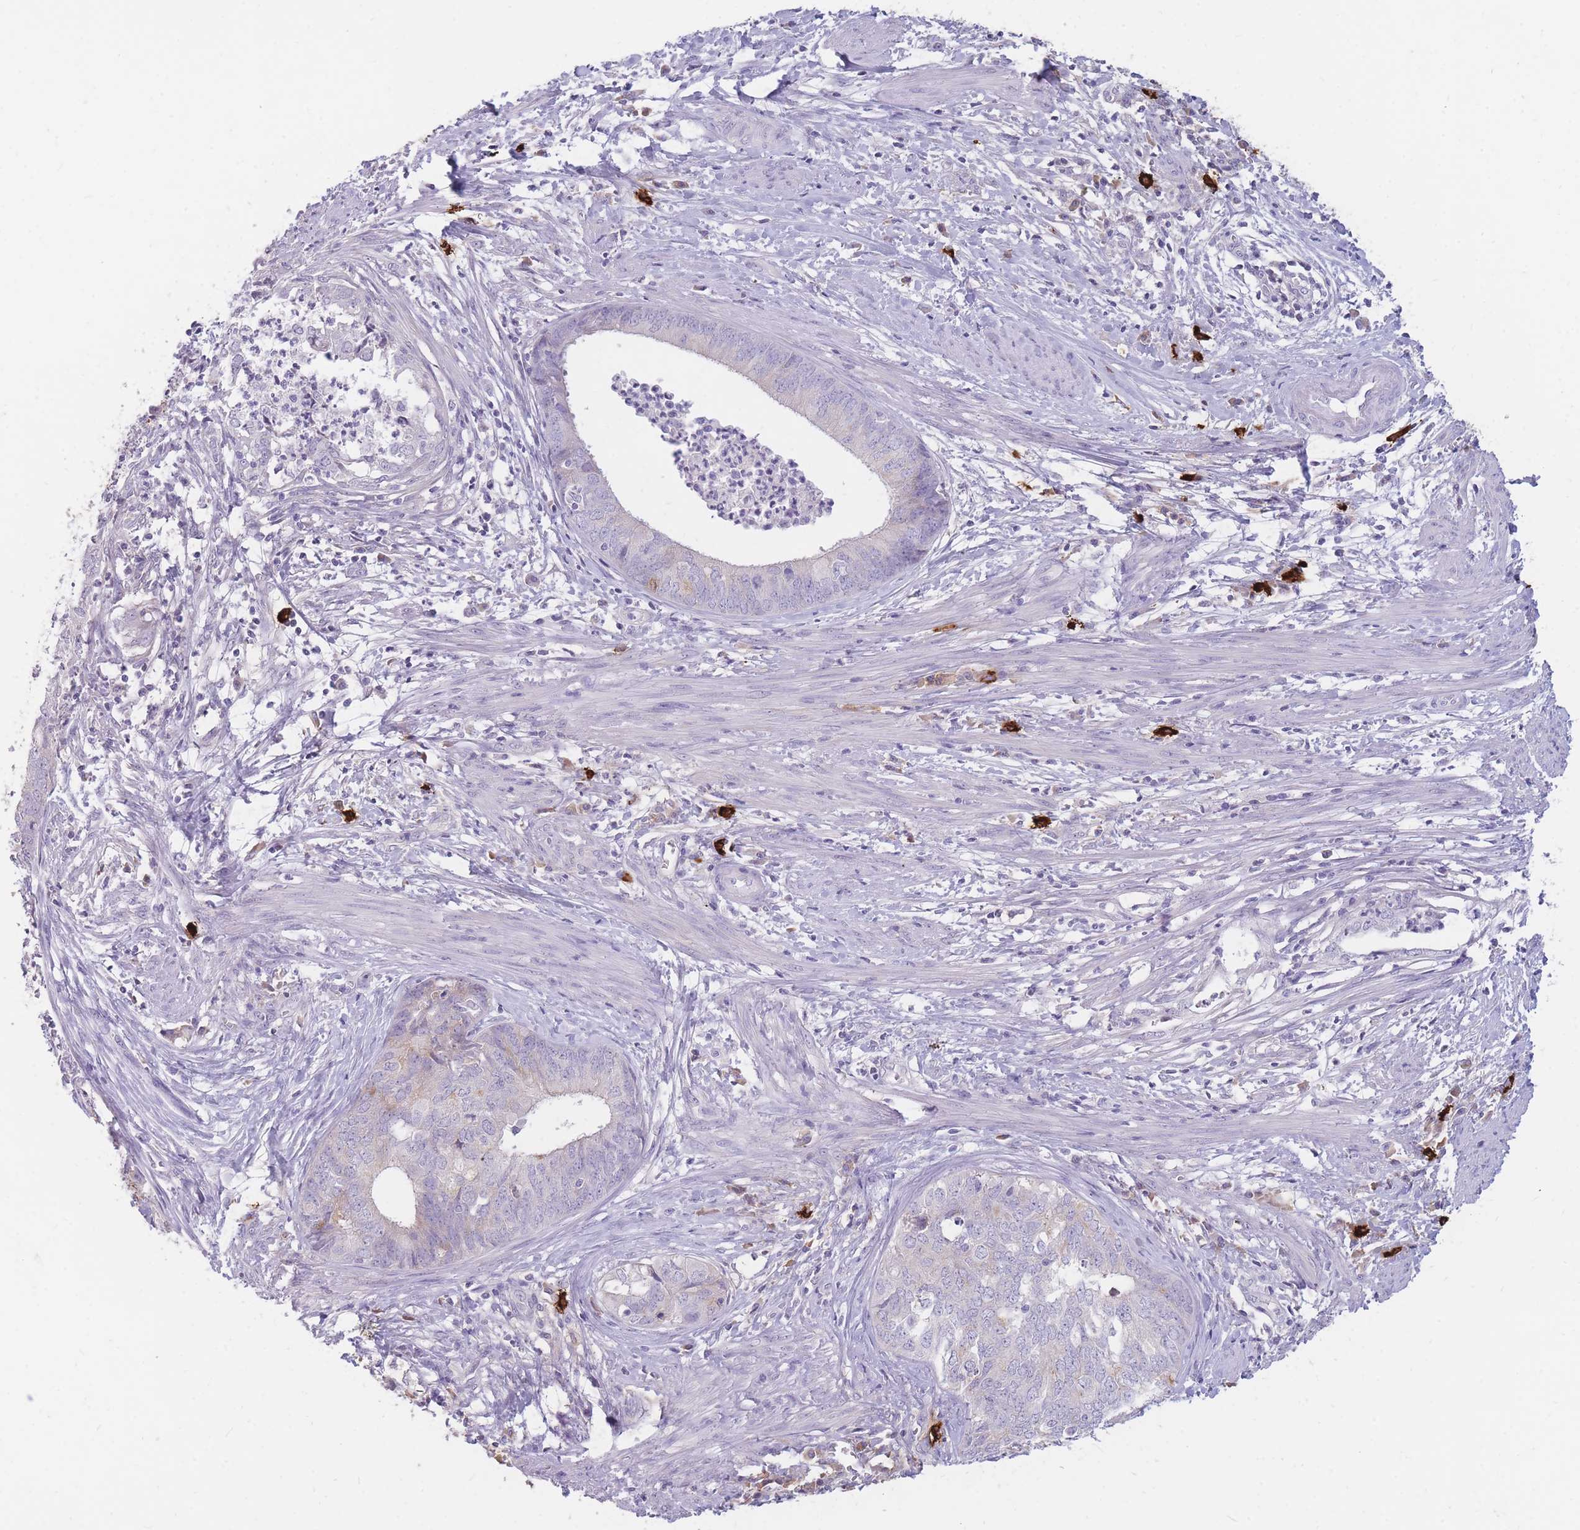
{"staining": {"intensity": "negative", "quantity": "none", "location": "none"}, "tissue": "endometrial cancer", "cell_type": "Tumor cells", "image_type": "cancer", "snomed": [{"axis": "morphology", "description": "Adenocarcinoma, NOS"}, {"axis": "topography", "description": "Endometrium"}], "caption": "The micrograph reveals no significant positivity in tumor cells of endometrial cancer (adenocarcinoma).", "gene": "TPSD1", "patient": {"sex": "female", "age": 68}}